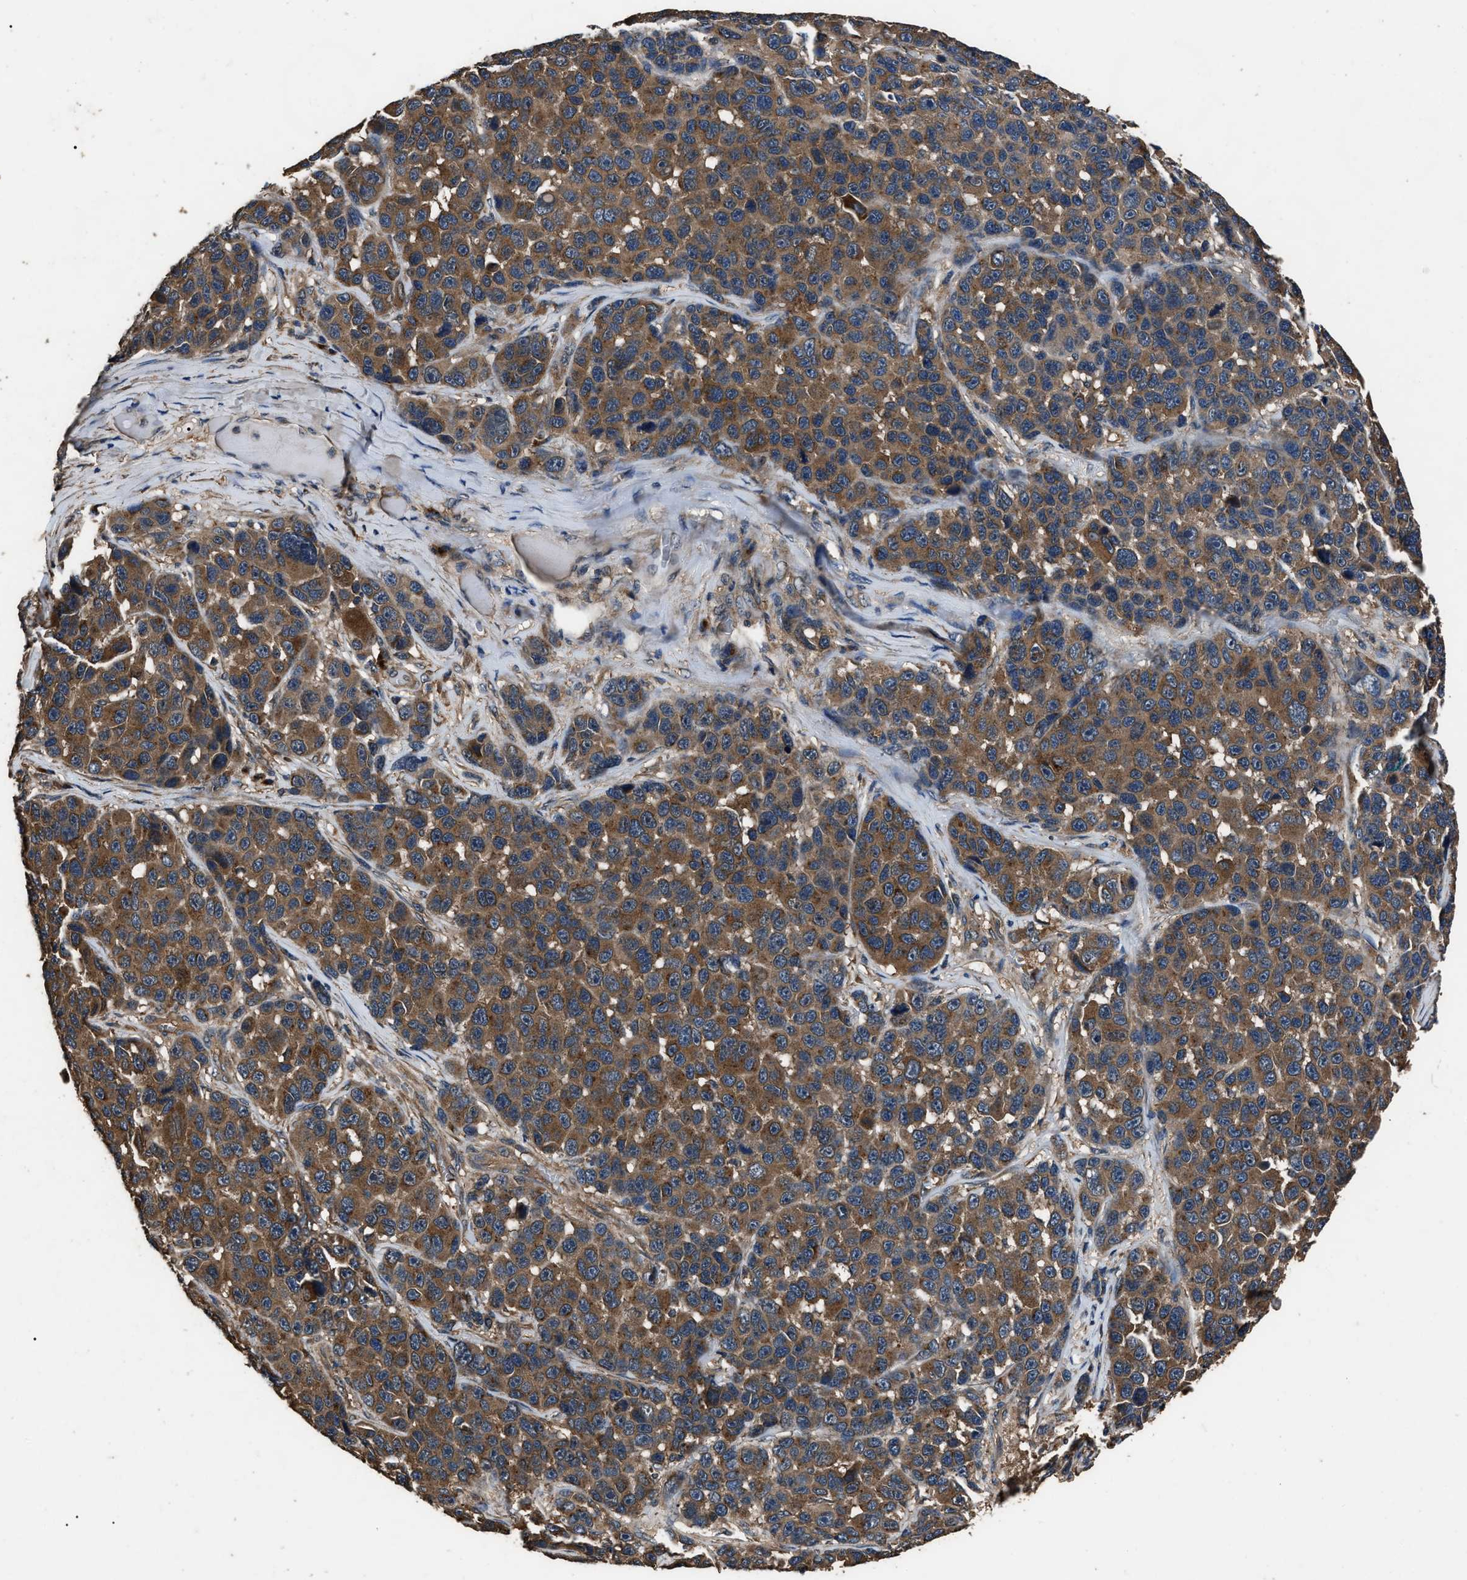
{"staining": {"intensity": "moderate", "quantity": ">75%", "location": "cytoplasmic/membranous"}, "tissue": "melanoma", "cell_type": "Tumor cells", "image_type": "cancer", "snomed": [{"axis": "morphology", "description": "Malignant melanoma, NOS"}, {"axis": "topography", "description": "Skin"}], "caption": "The histopathology image displays a brown stain indicating the presence of a protein in the cytoplasmic/membranous of tumor cells in melanoma.", "gene": "RNF216", "patient": {"sex": "male", "age": 53}}